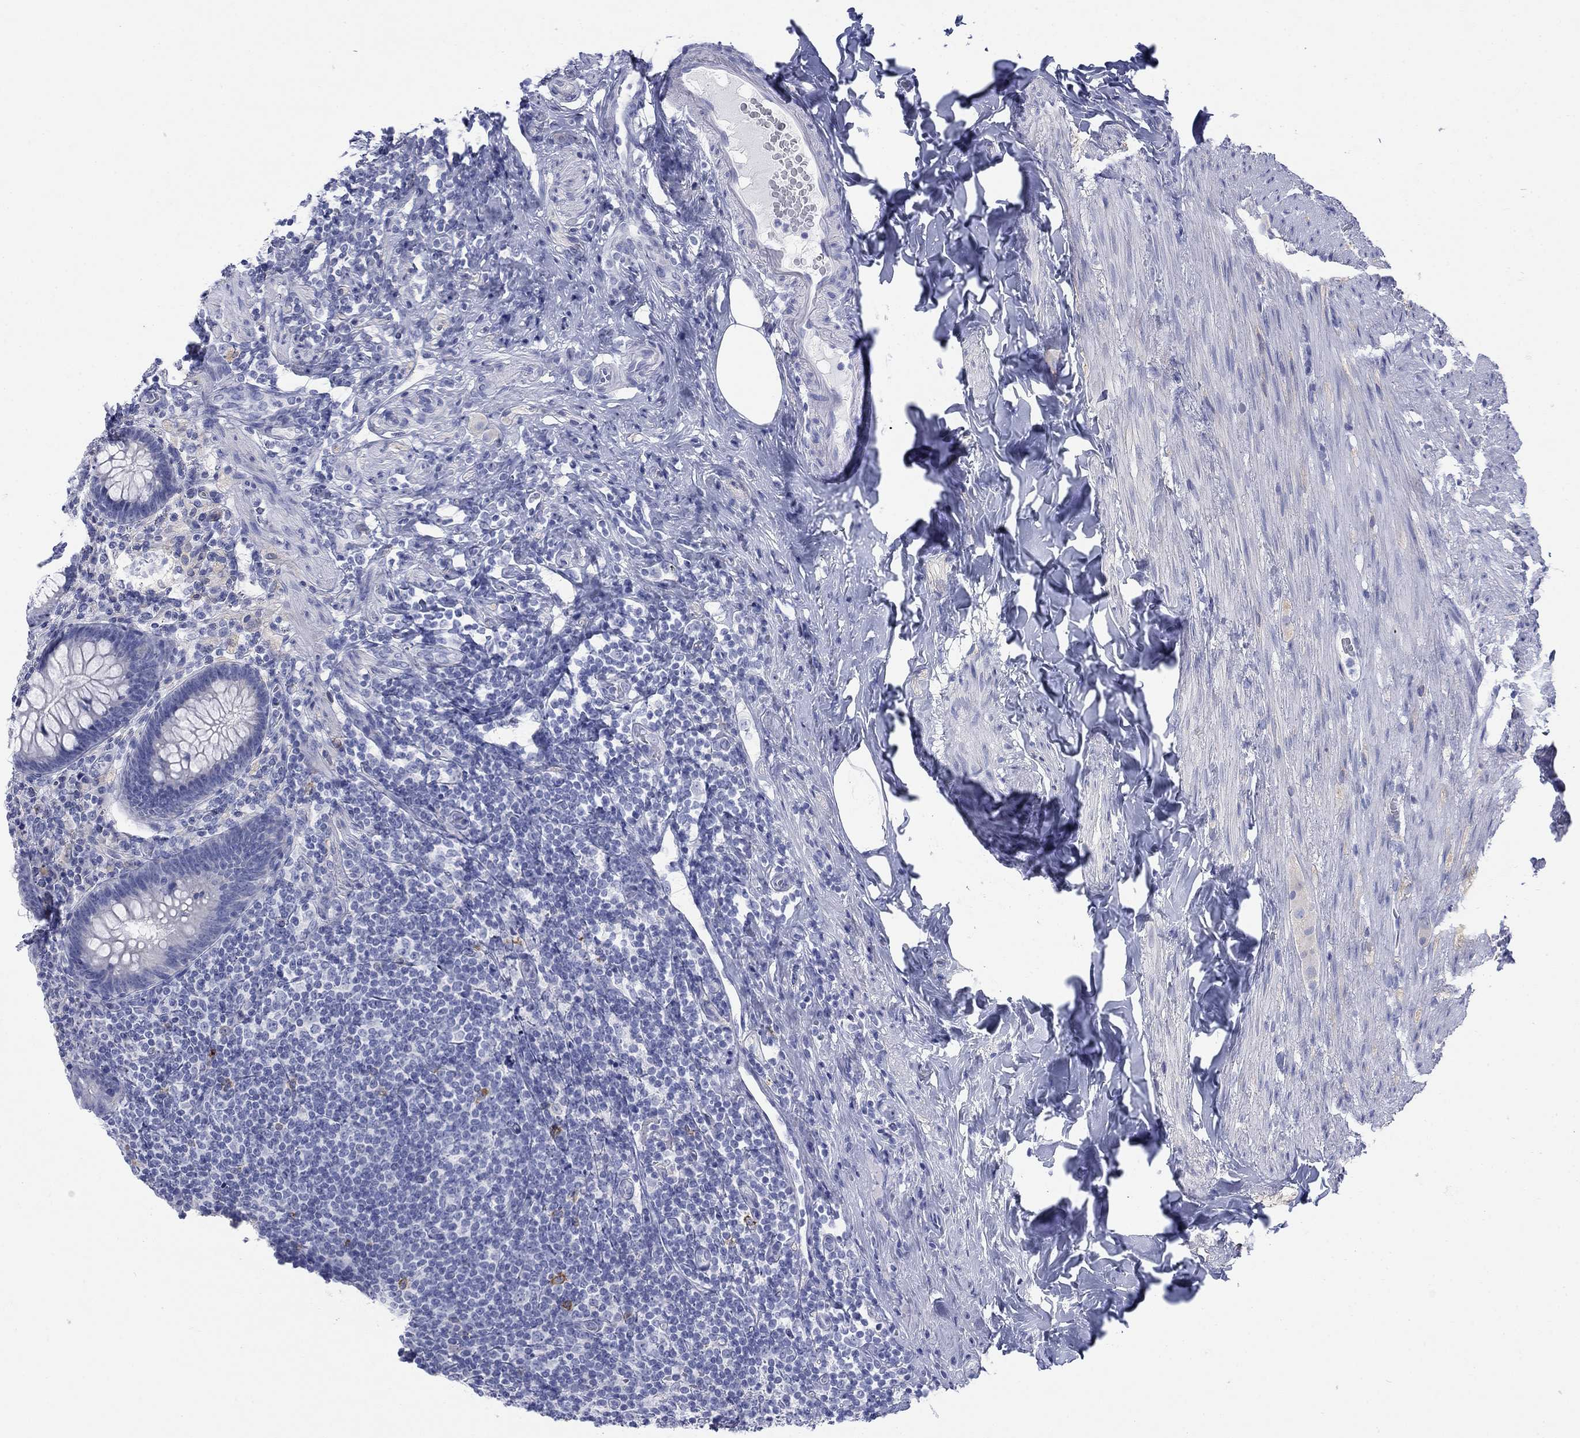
{"staining": {"intensity": "negative", "quantity": "none", "location": "none"}, "tissue": "appendix", "cell_type": "Glandular cells", "image_type": "normal", "snomed": [{"axis": "morphology", "description": "Normal tissue, NOS"}, {"axis": "topography", "description": "Appendix"}], "caption": "Micrograph shows no significant protein staining in glandular cells of benign appendix. (DAB (3,3'-diaminobenzidine) immunohistochemistry visualized using brightfield microscopy, high magnification).", "gene": "IGF2BP3", "patient": {"sex": "male", "age": 47}}